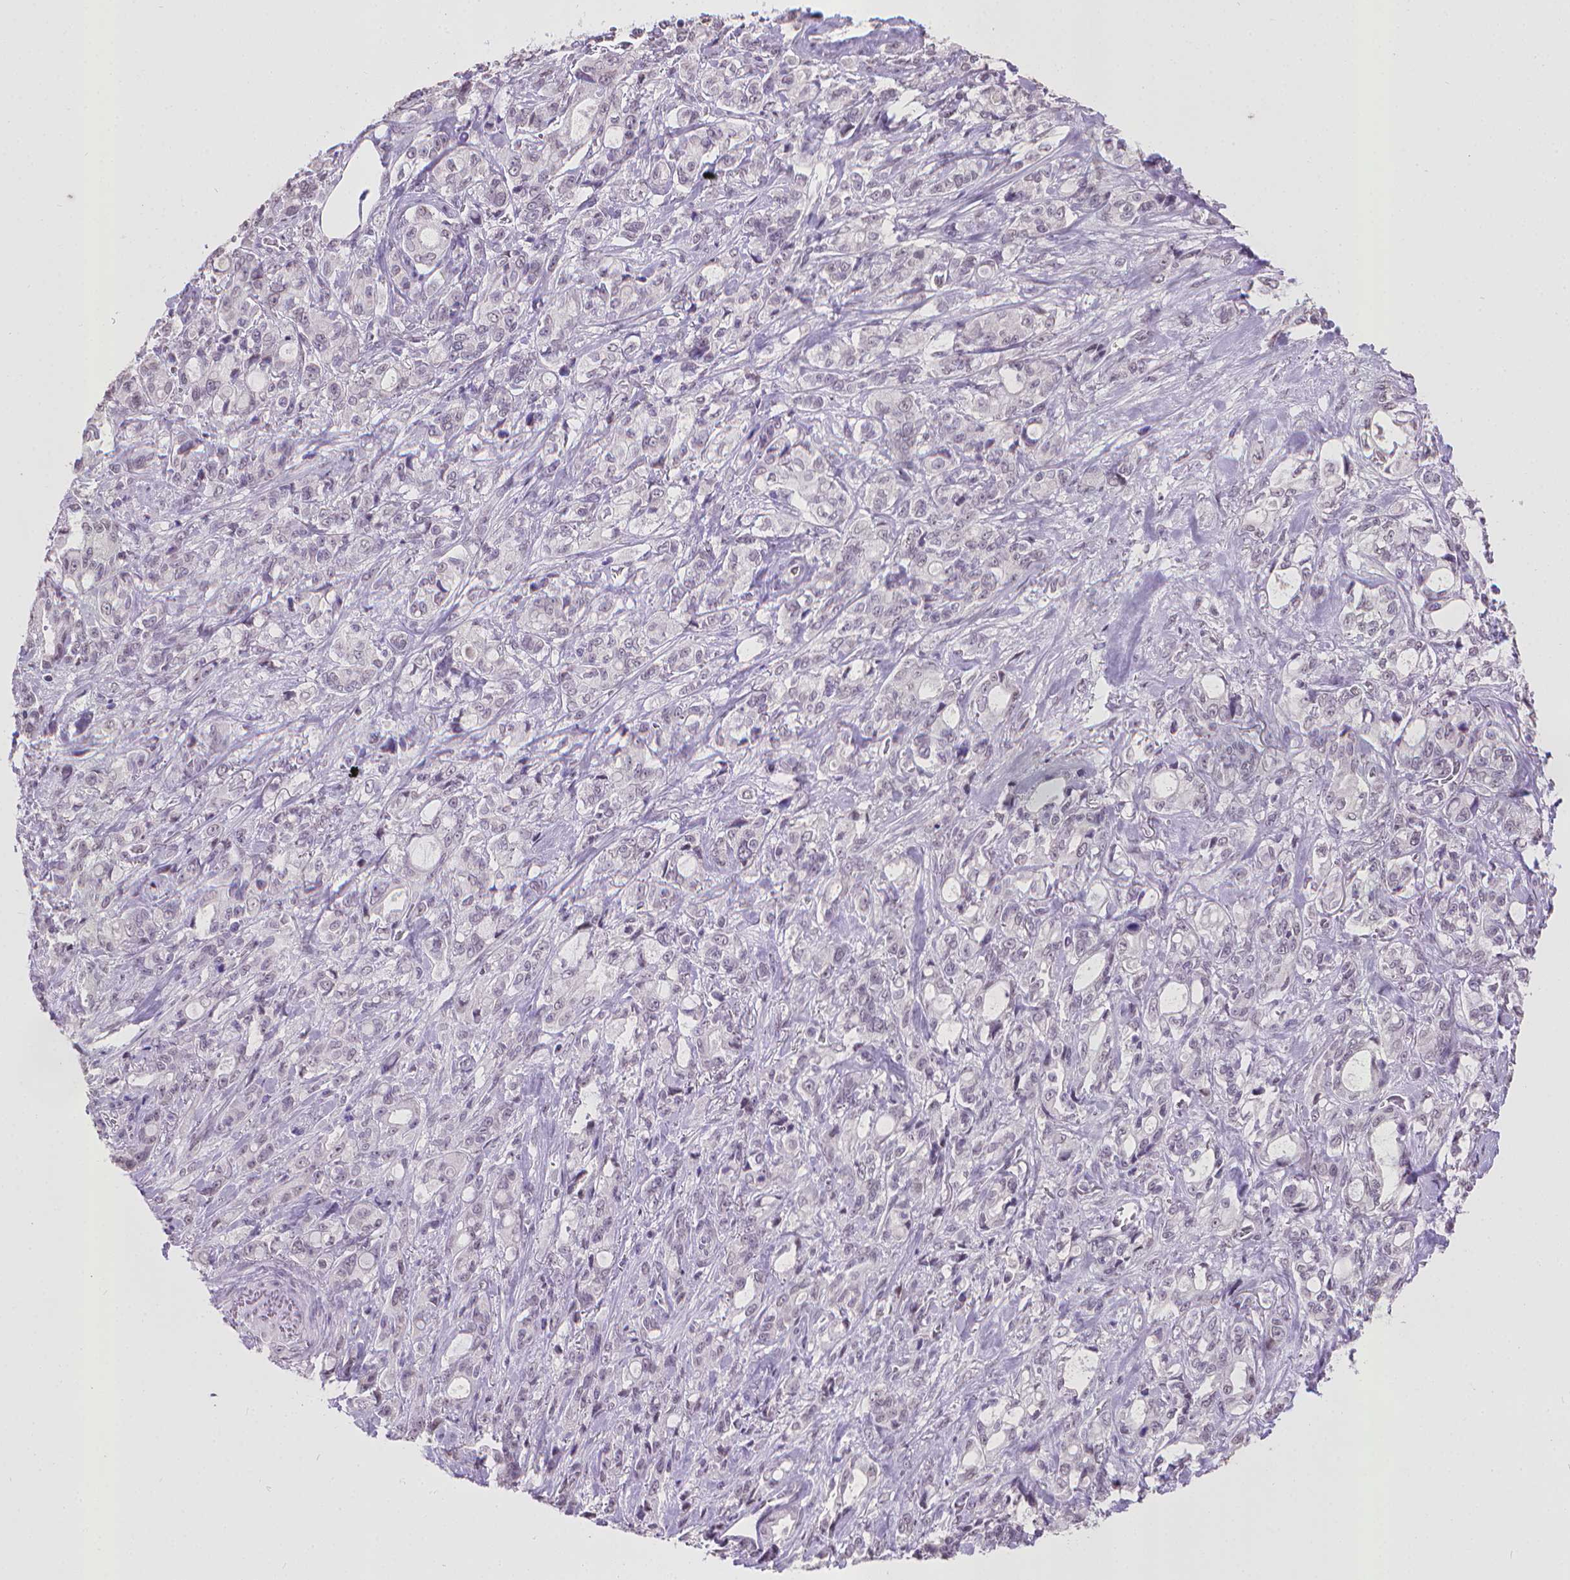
{"staining": {"intensity": "negative", "quantity": "none", "location": "none"}, "tissue": "stomach cancer", "cell_type": "Tumor cells", "image_type": "cancer", "snomed": [{"axis": "morphology", "description": "Adenocarcinoma, NOS"}, {"axis": "topography", "description": "Stomach"}], "caption": "DAB (3,3'-diaminobenzidine) immunohistochemical staining of human adenocarcinoma (stomach) reveals no significant staining in tumor cells.", "gene": "KMO", "patient": {"sex": "male", "age": 63}}